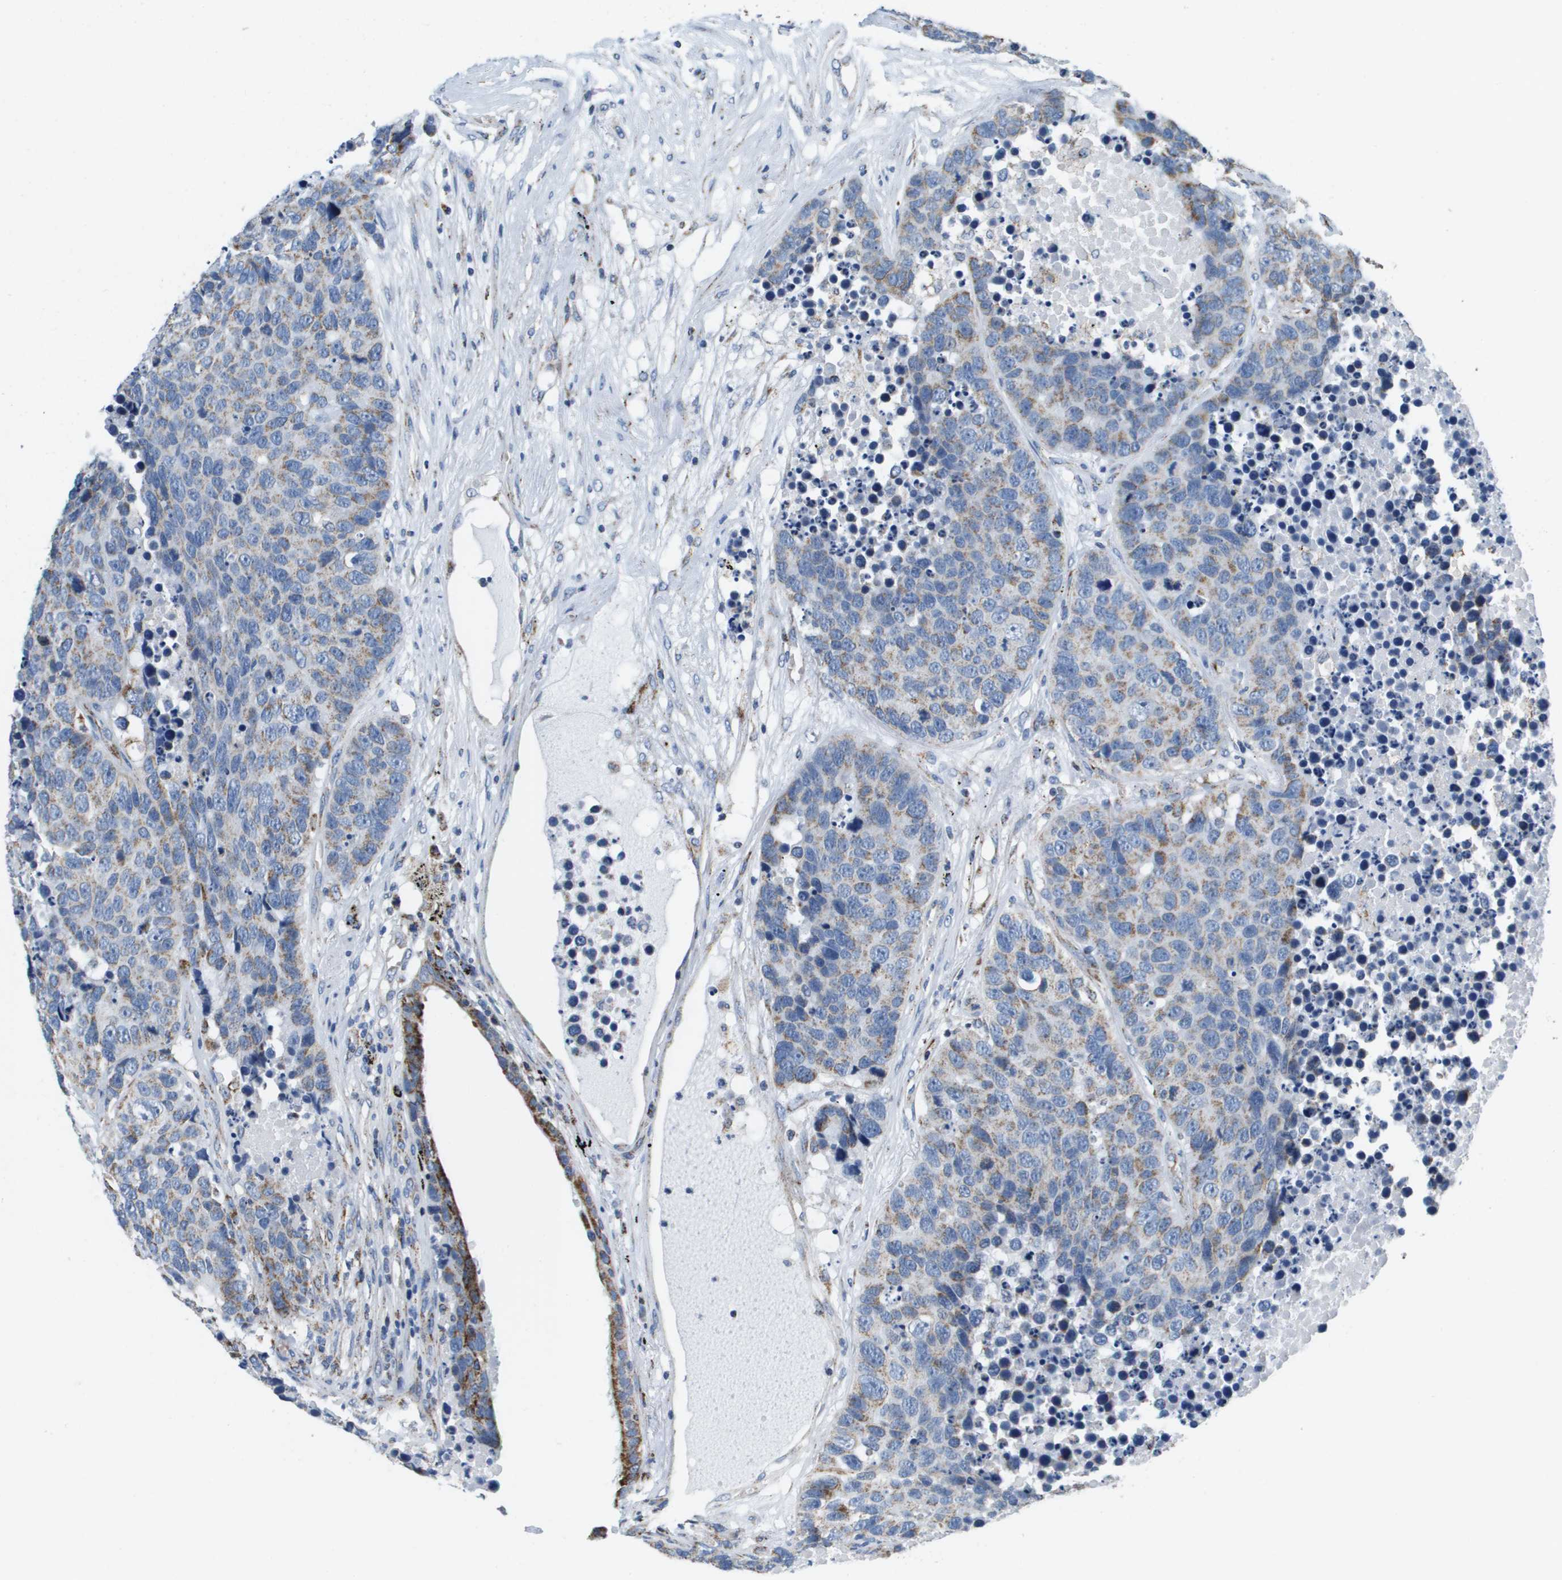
{"staining": {"intensity": "moderate", "quantity": "25%-75%", "location": "cytoplasmic/membranous"}, "tissue": "carcinoid", "cell_type": "Tumor cells", "image_type": "cancer", "snomed": [{"axis": "morphology", "description": "Carcinoid, malignant, NOS"}, {"axis": "topography", "description": "Lung"}], "caption": "Protein staining shows moderate cytoplasmic/membranous expression in about 25%-75% of tumor cells in malignant carcinoid. Nuclei are stained in blue.", "gene": "ATP5F1B", "patient": {"sex": "male", "age": 60}}